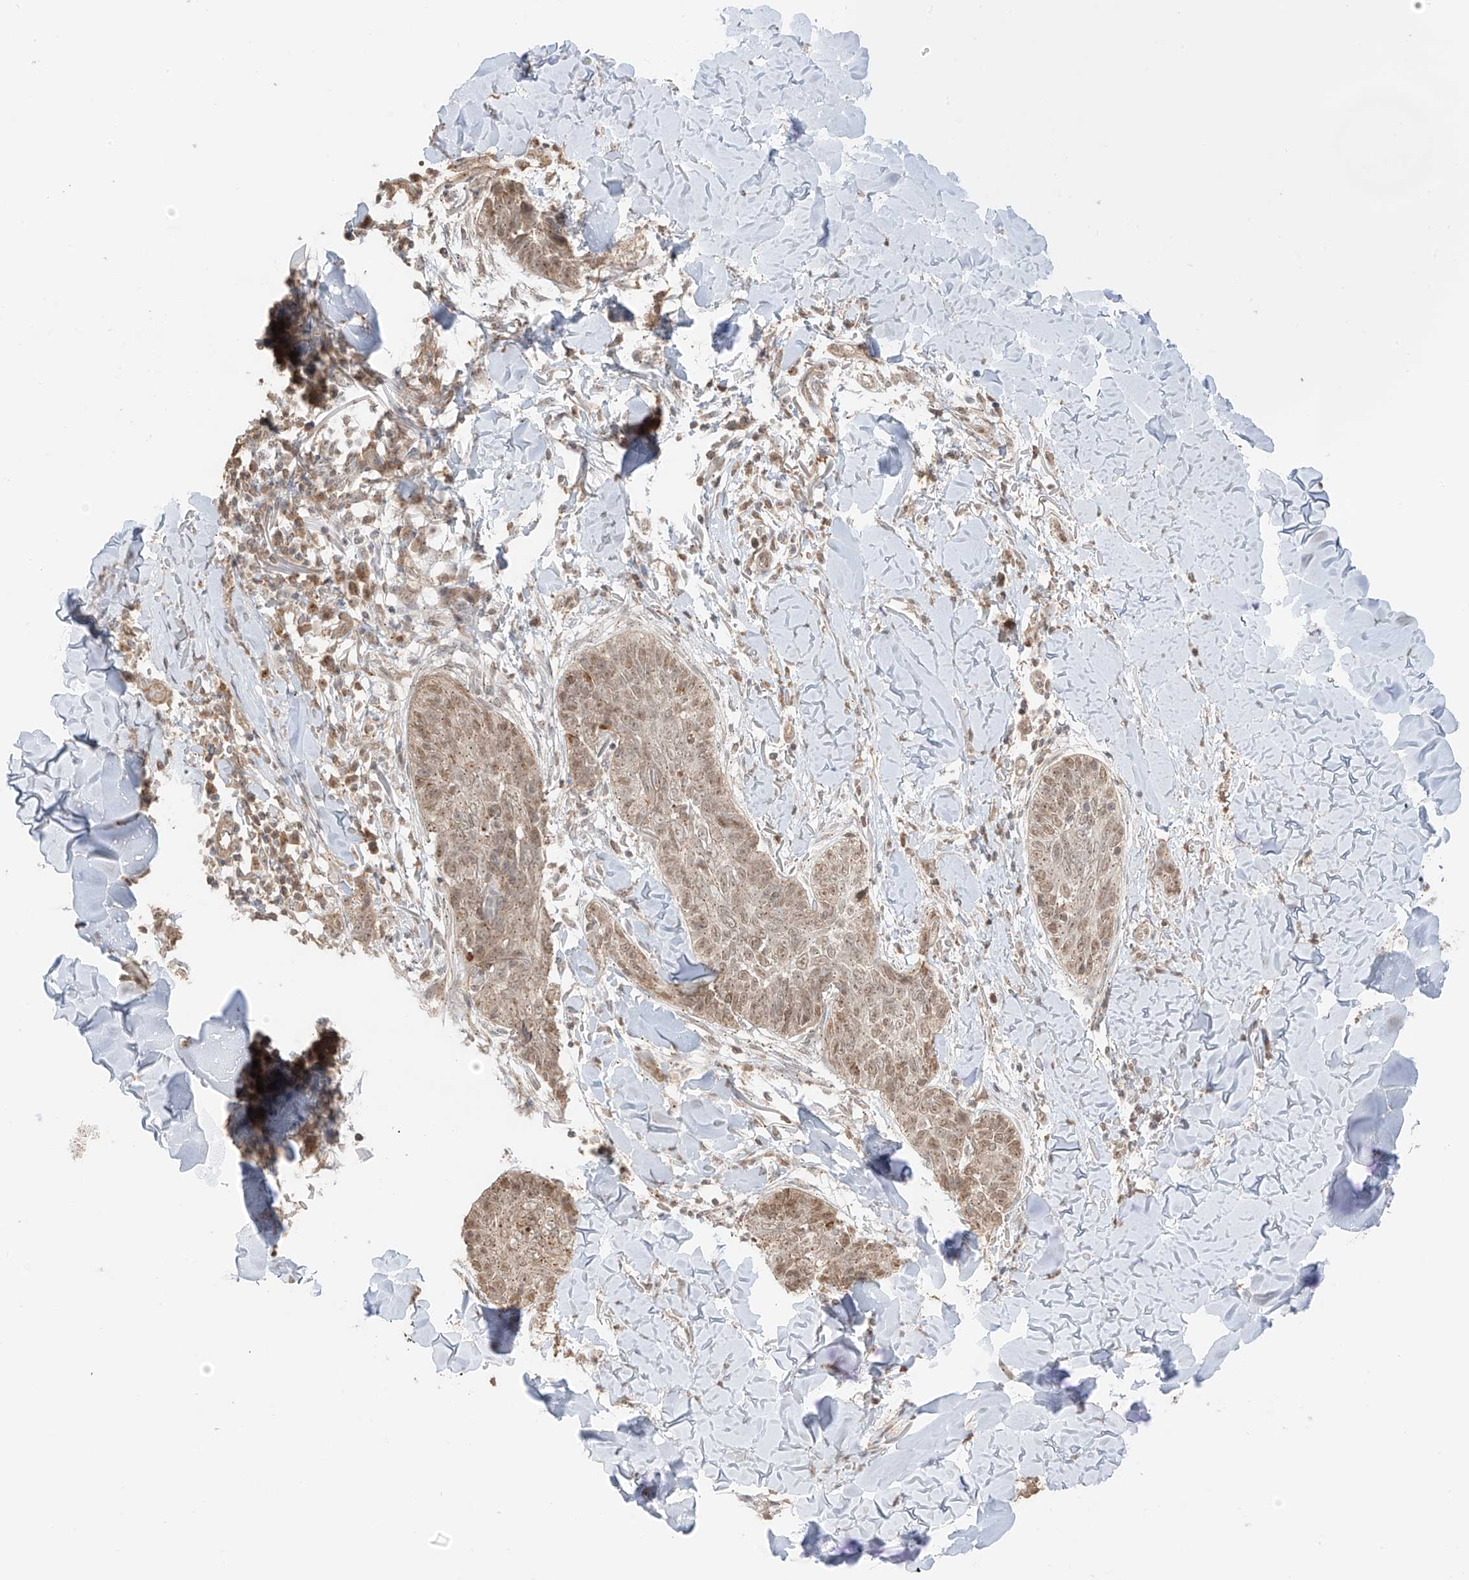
{"staining": {"intensity": "moderate", "quantity": "<25%", "location": "cytoplasmic/membranous,nuclear"}, "tissue": "skin cancer", "cell_type": "Tumor cells", "image_type": "cancer", "snomed": [{"axis": "morphology", "description": "Basal cell carcinoma"}, {"axis": "topography", "description": "Skin"}], "caption": "This histopathology image reveals IHC staining of human skin cancer (basal cell carcinoma), with low moderate cytoplasmic/membranous and nuclear expression in approximately <25% of tumor cells.", "gene": "N4BP3", "patient": {"sex": "male", "age": 85}}